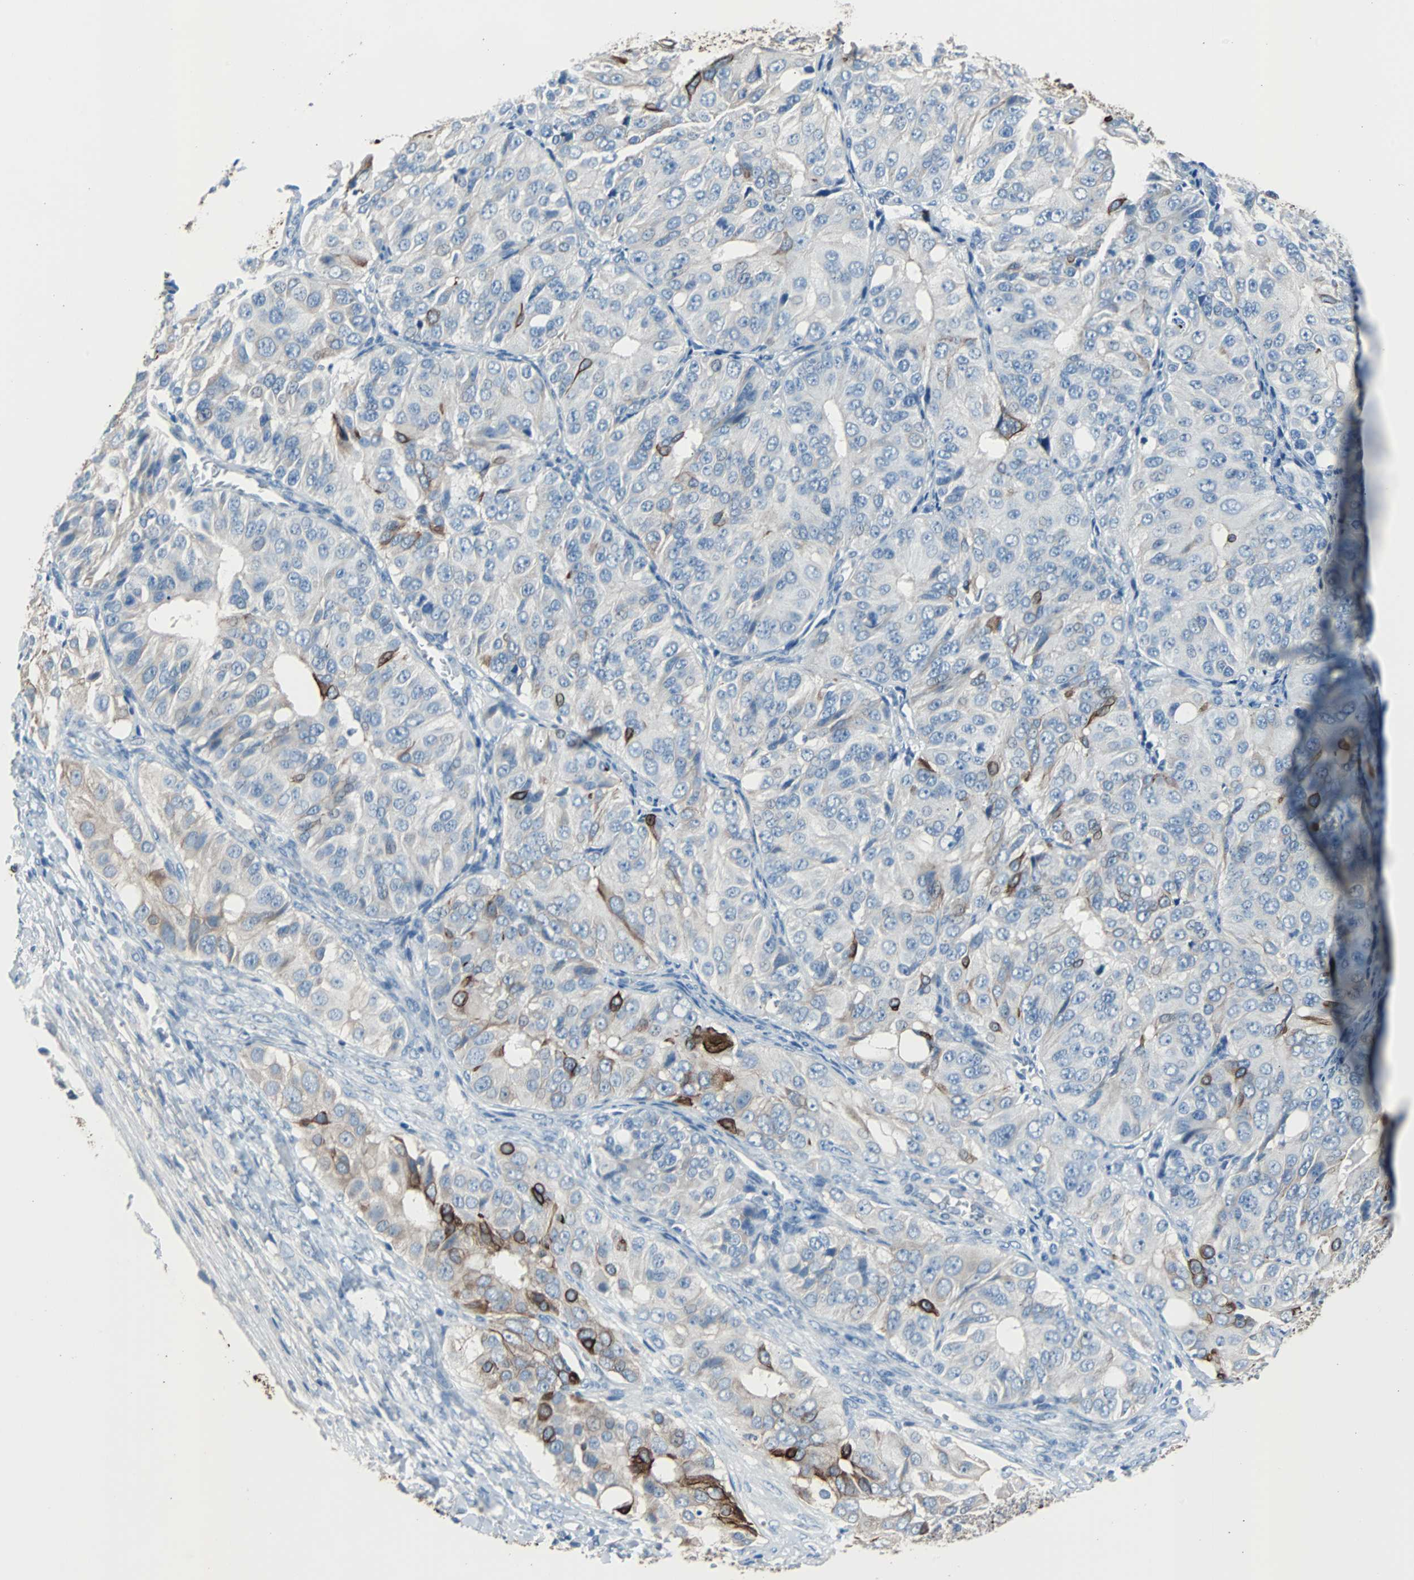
{"staining": {"intensity": "weak", "quantity": ">75%", "location": "cytoplasmic/membranous"}, "tissue": "ovarian cancer", "cell_type": "Tumor cells", "image_type": "cancer", "snomed": [{"axis": "morphology", "description": "Carcinoma, endometroid"}, {"axis": "topography", "description": "Ovary"}], "caption": "Weak cytoplasmic/membranous staining is identified in approximately >75% of tumor cells in ovarian cancer. The staining is performed using DAB brown chromogen to label protein expression. The nuclei are counter-stained blue using hematoxylin.", "gene": "KRT7", "patient": {"sex": "female", "age": 51}}